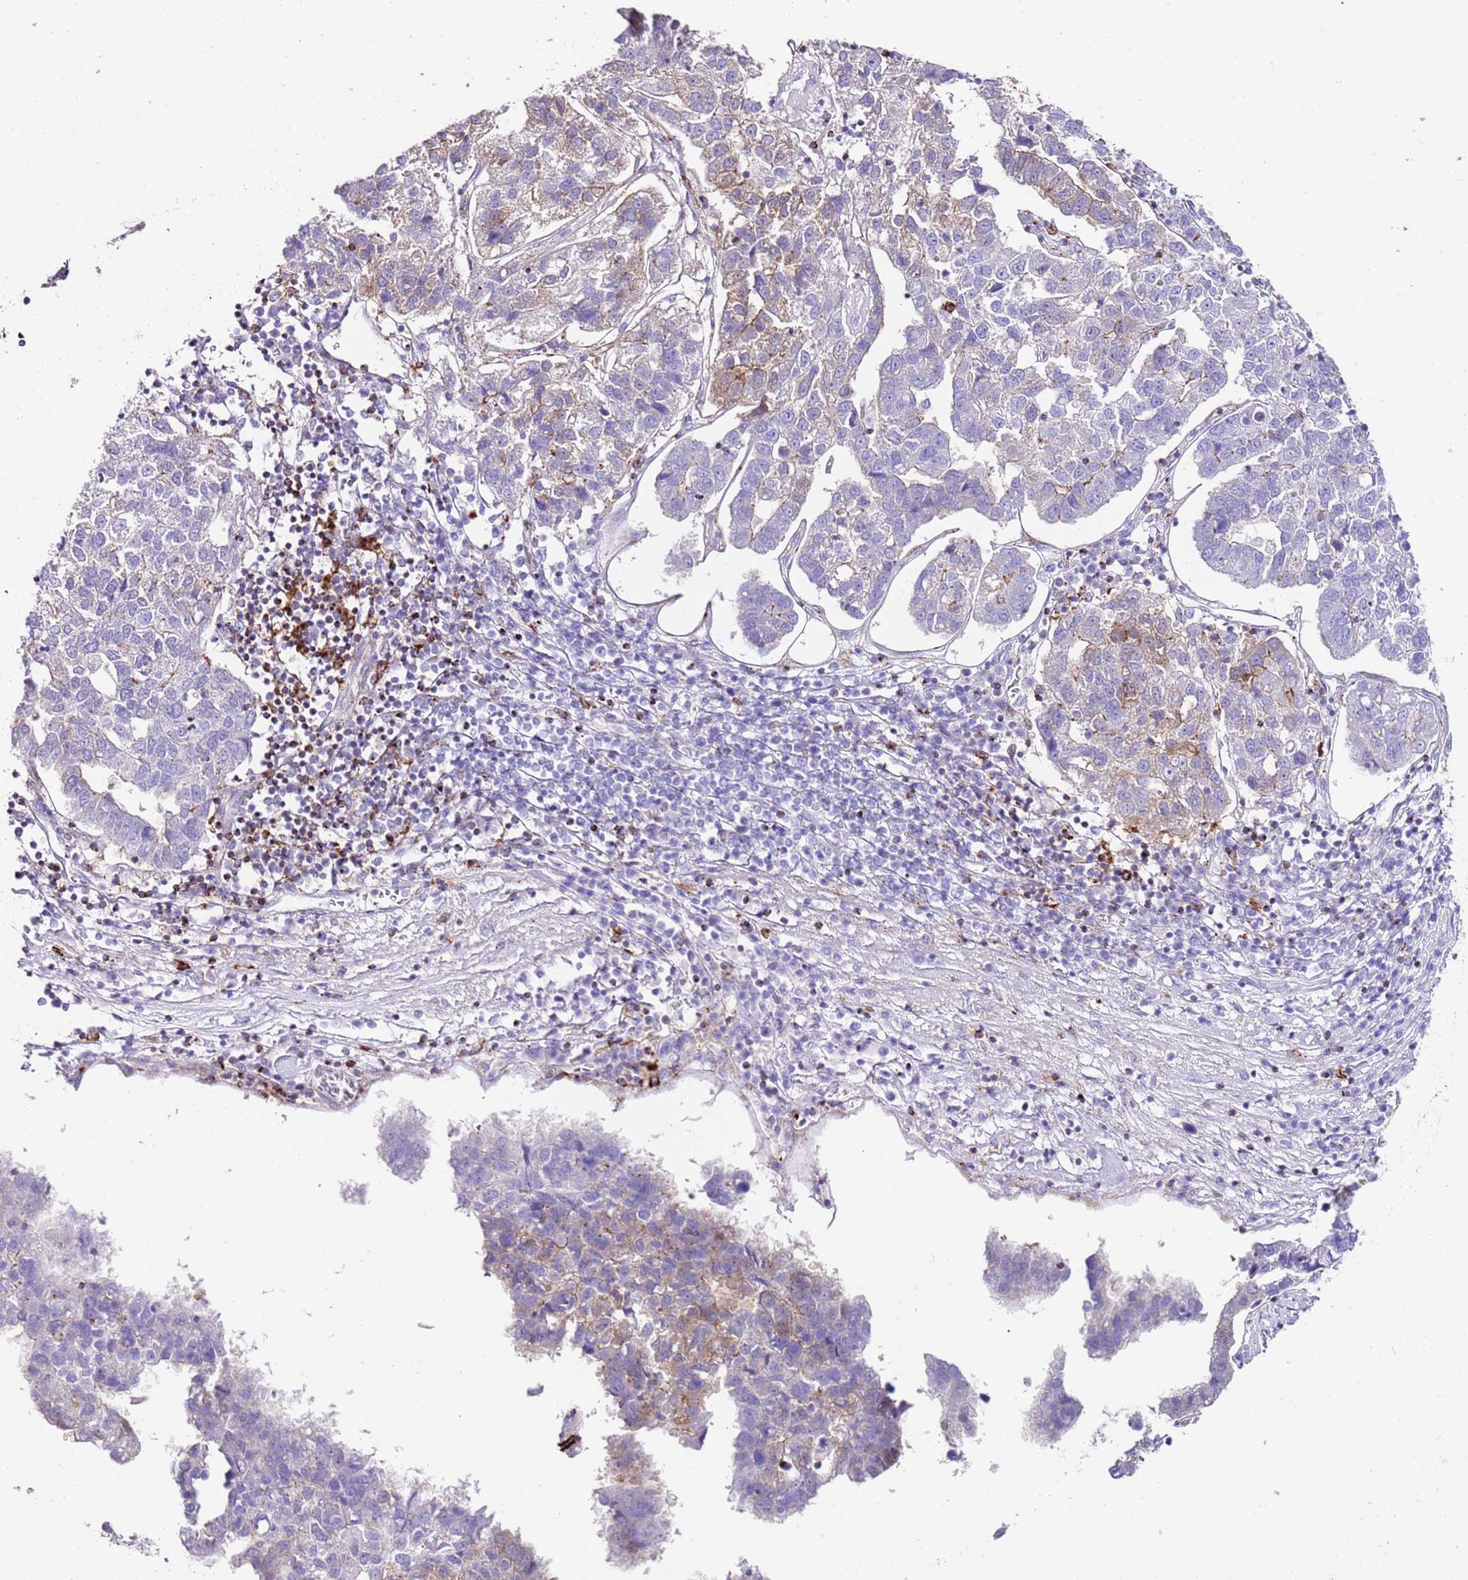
{"staining": {"intensity": "weak", "quantity": "<25%", "location": "cytoplasmic/membranous"}, "tissue": "pancreatic cancer", "cell_type": "Tumor cells", "image_type": "cancer", "snomed": [{"axis": "morphology", "description": "Adenocarcinoma, NOS"}, {"axis": "topography", "description": "Pancreas"}], "caption": "This is a image of immunohistochemistry (IHC) staining of adenocarcinoma (pancreatic), which shows no expression in tumor cells. (DAB (3,3'-diaminobenzidine) IHC with hematoxylin counter stain).", "gene": "ALDH3A1", "patient": {"sex": "female", "age": 61}}